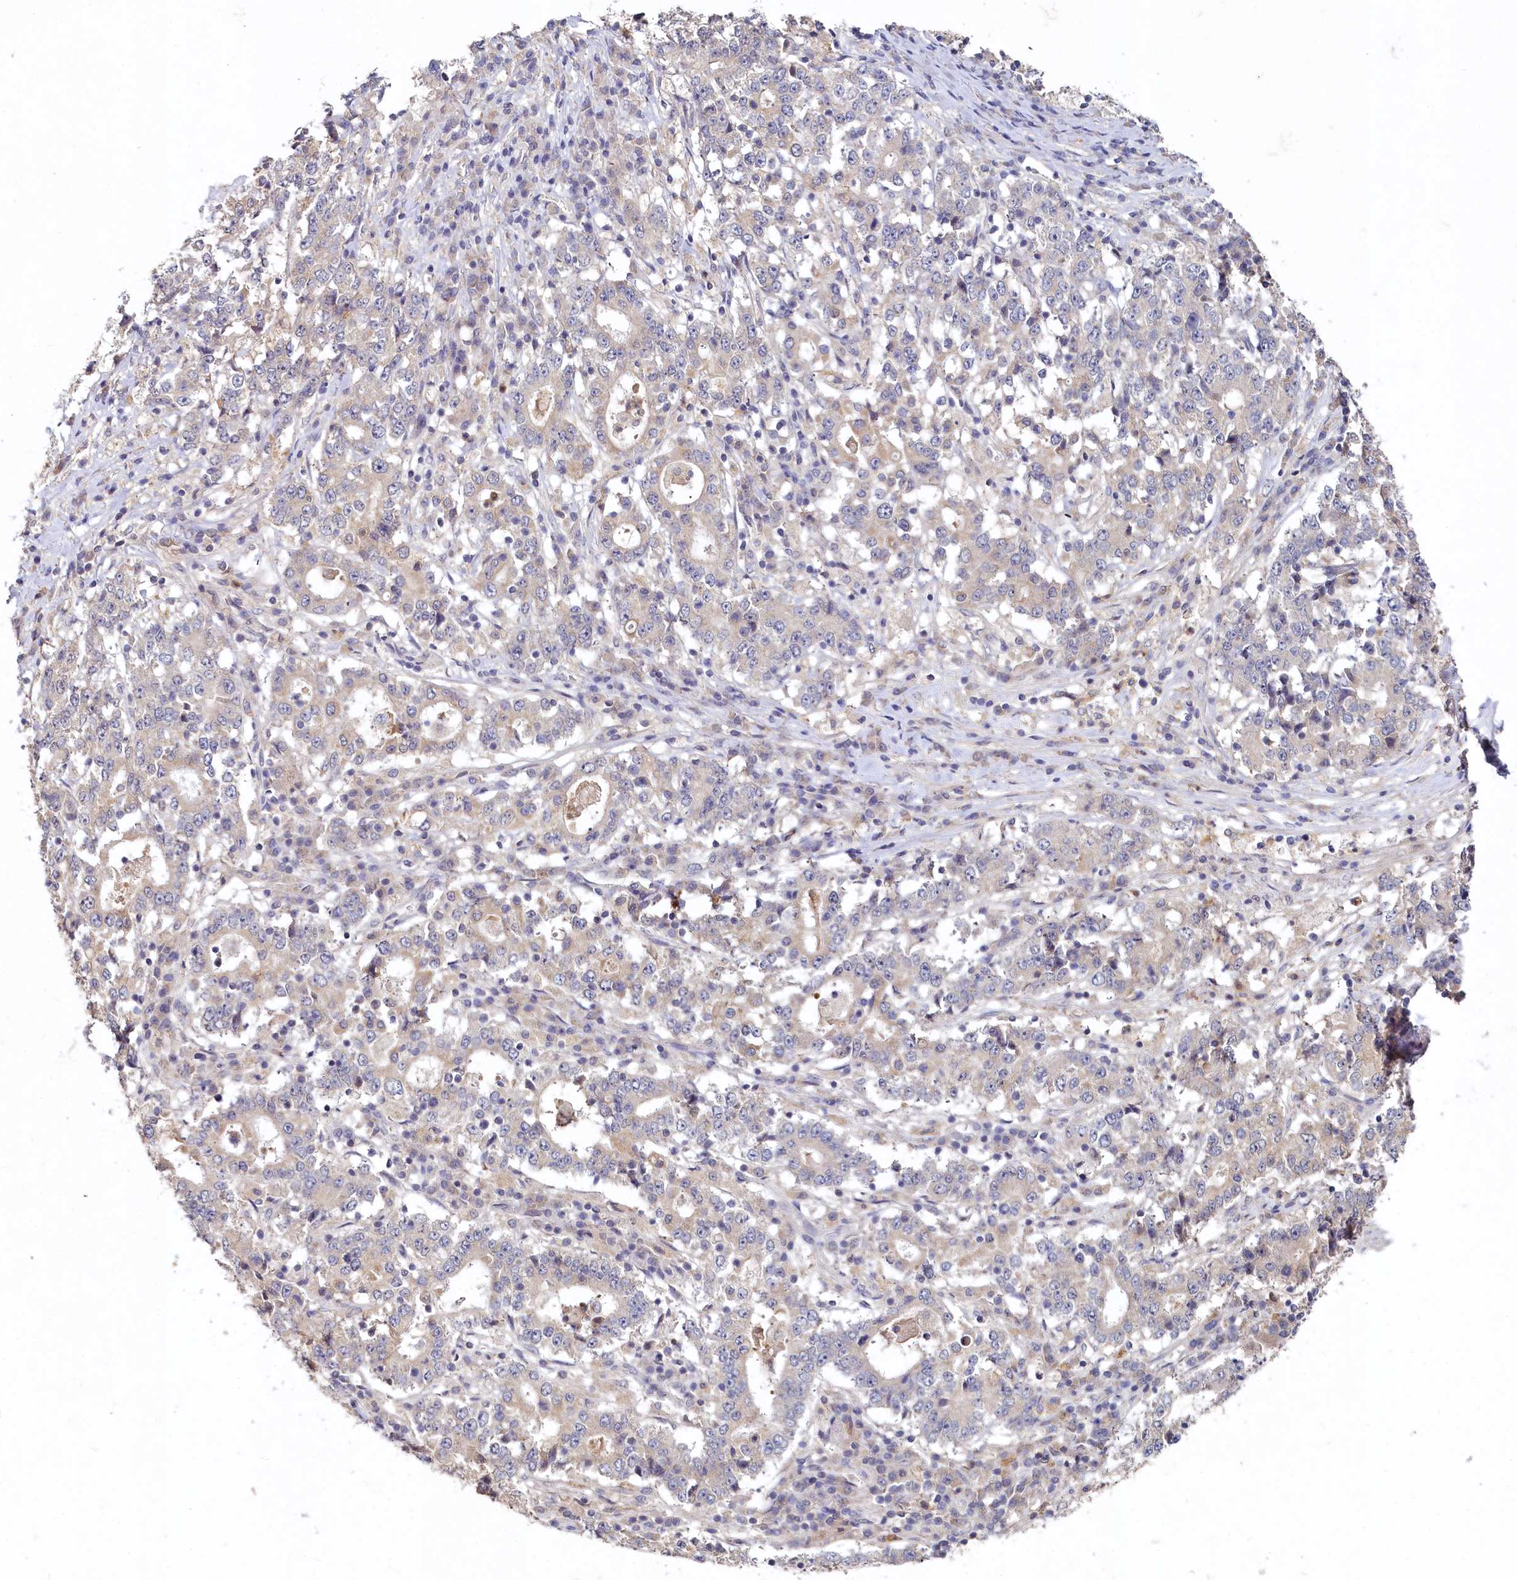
{"staining": {"intensity": "negative", "quantity": "none", "location": "none"}, "tissue": "stomach cancer", "cell_type": "Tumor cells", "image_type": "cancer", "snomed": [{"axis": "morphology", "description": "Adenocarcinoma, NOS"}, {"axis": "topography", "description": "Stomach"}], "caption": "Immunohistochemistry photomicrograph of human adenocarcinoma (stomach) stained for a protein (brown), which shows no expression in tumor cells. The staining was performed using DAB (3,3'-diaminobenzidine) to visualize the protein expression in brown, while the nuclei were stained in blue with hematoxylin (Magnification: 20x).", "gene": "HERC3", "patient": {"sex": "male", "age": 59}}